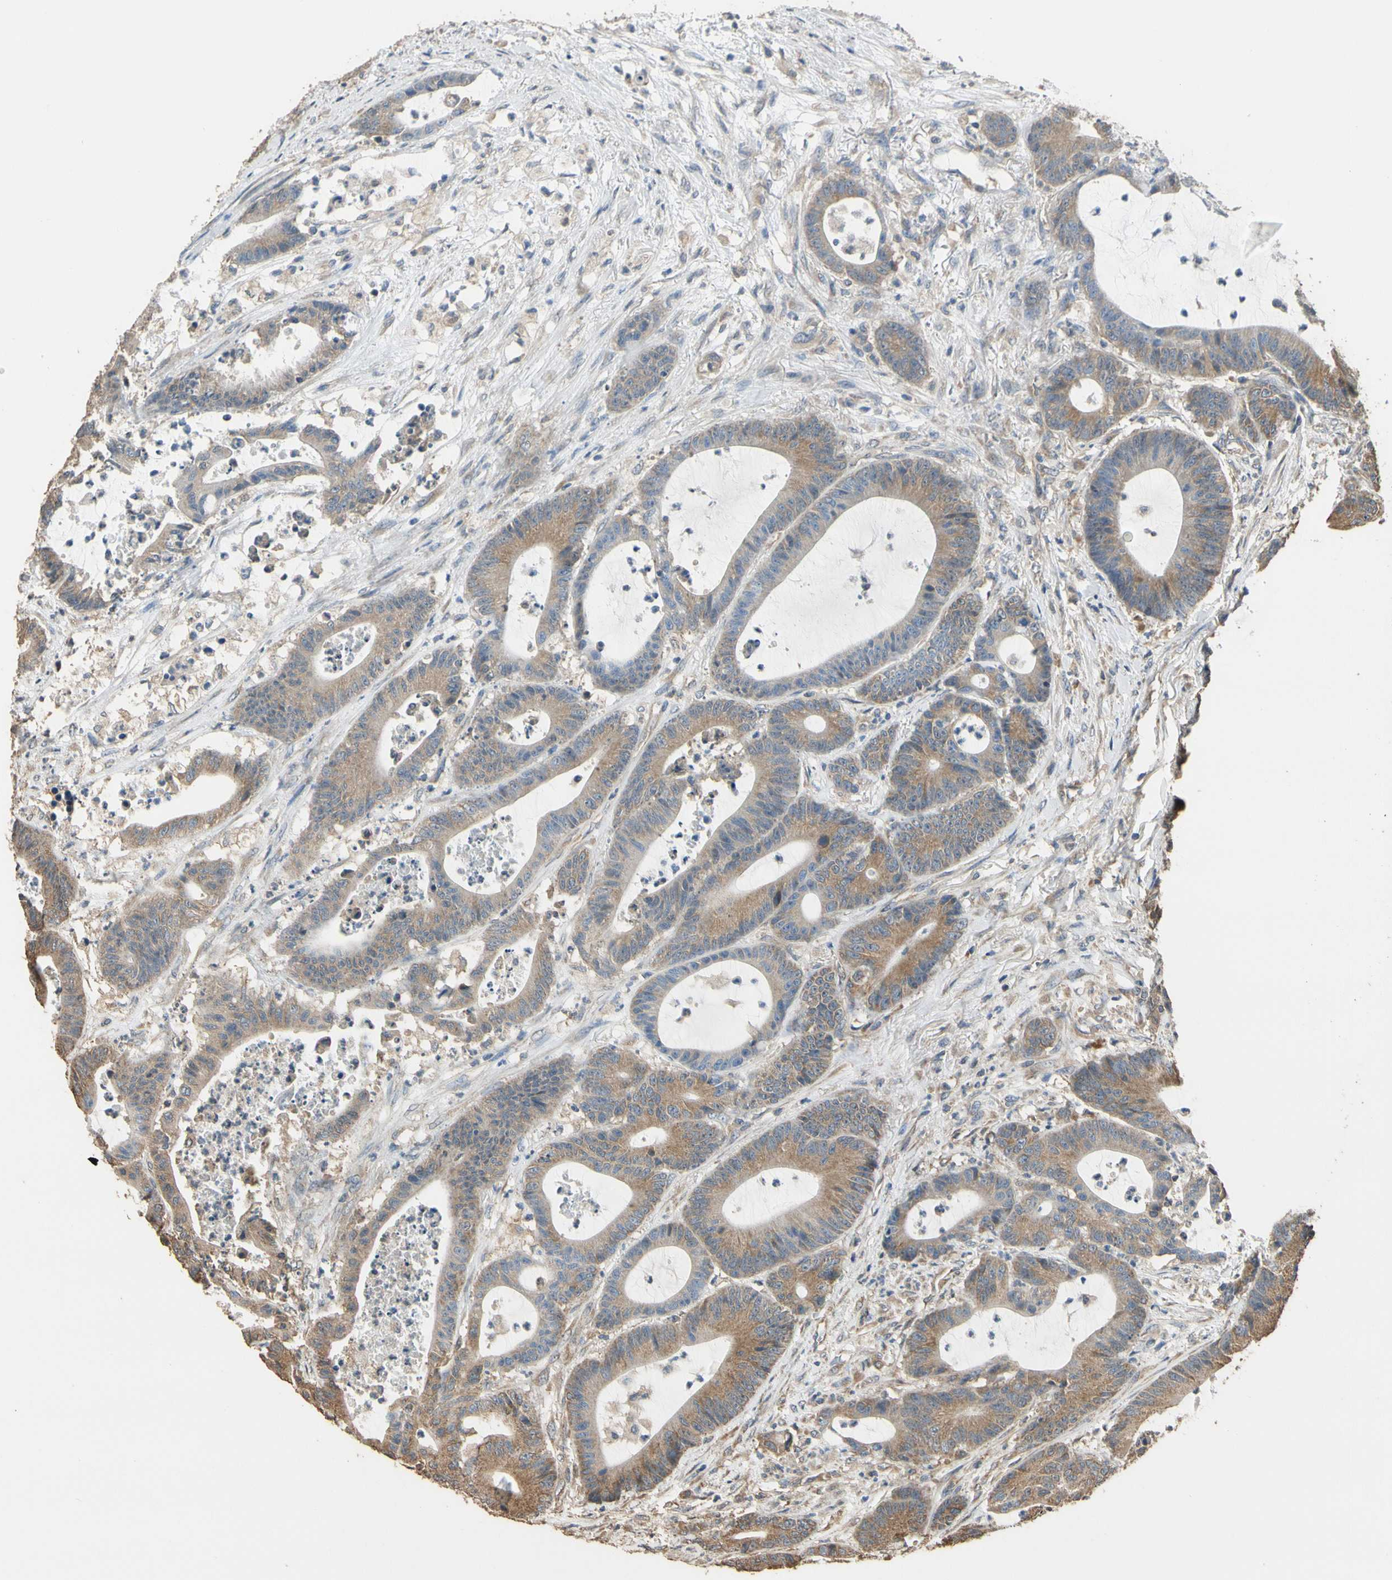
{"staining": {"intensity": "moderate", "quantity": ">75%", "location": "cytoplasmic/membranous"}, "tissue": "colorectal cancer", "cell_type": "Tumor cells", "image_type": "cancer", "snomed": [{"axis": "morphology", "description": "Adenocarcinoma, NOS"}, {"axis": "topography", "description": "Colon"}], "caption": "The immunohistochemical stain shows moderate cytoplasmic/membranous staining in tumor cells of colorectal cancer (adenocarcinoma) tissue.", "gene": "STX18", "patient": {"sex": "female", "age": 84}}